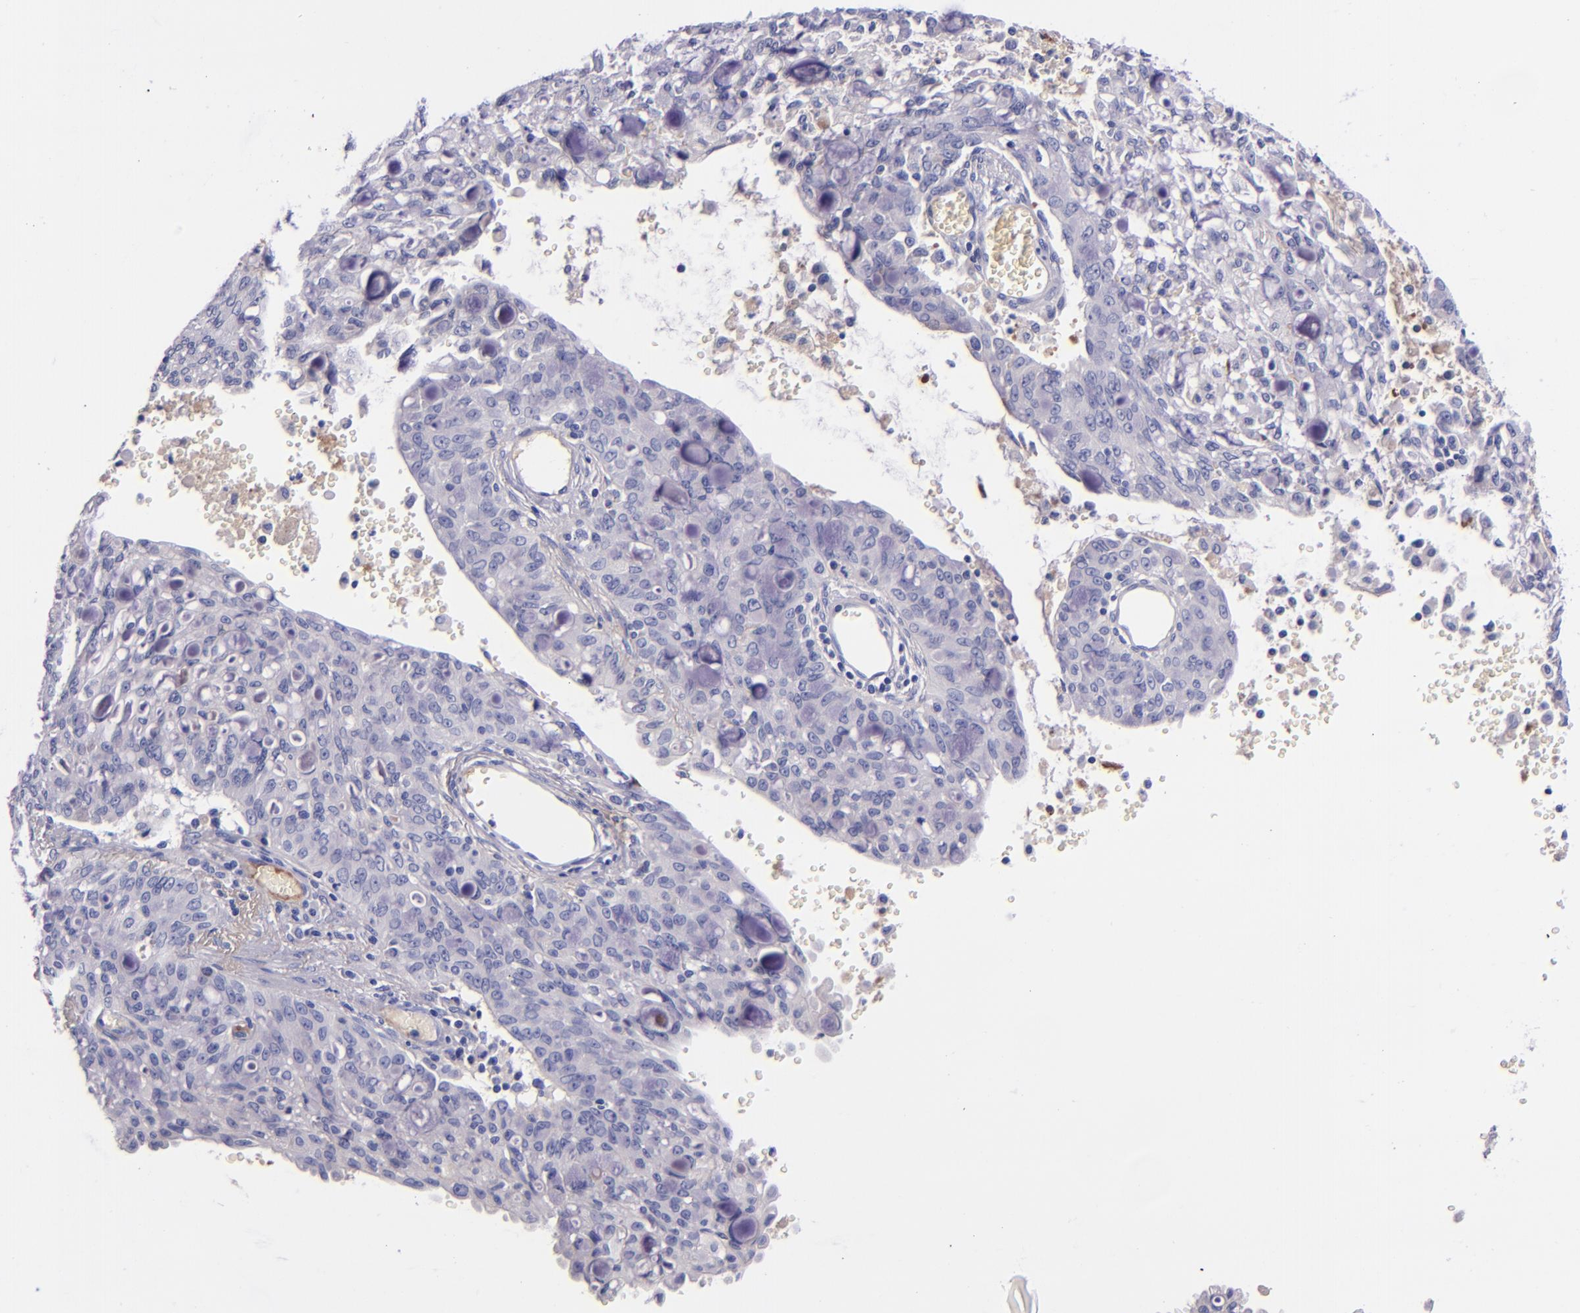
{"staining": {"intensity": "negative", "quantity": "none", "location": "none"}, "tissue": "lung cancer", "cell_type": "Tumor cells", "image_type": "cancer", "snomed": [{"axis": "morphology", "description": "Adenocarcinoma, NOS"}, {"axis": "topography", "description": "Lung"}], "caption": "The IHC micrograph has no significant positivity in tumor cells of adenocarcinoma (lung) tissue.", "gene": "KNG1", "patient": {"sex": "female", "age": 44}}